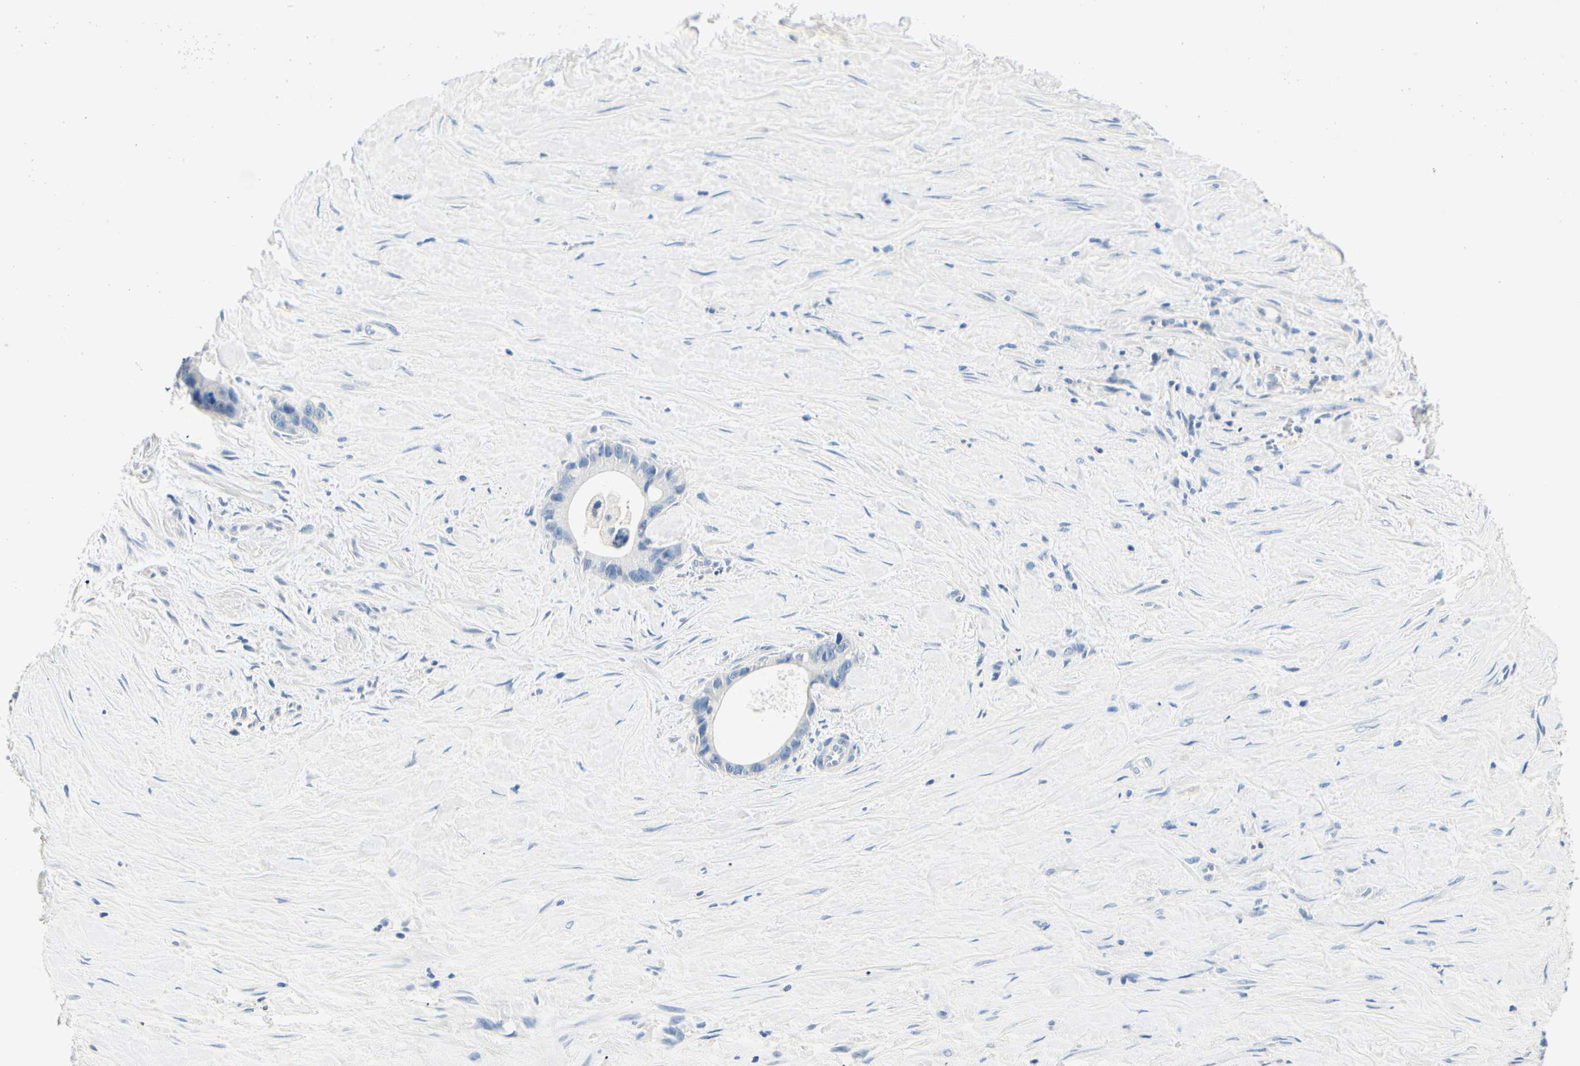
{"staining": {"intensity": "negative", "quantity": "none", "location": "none"}, "tissue": "liver cancer", "cell_type": "Tumor cells", "image_type": "cancer", "snomed": [{"axis": "morphology", "description": "Cholangiocarcinoma"}, {"axis": "topography", "description": "Liver"}], "caption": "Histopathology image shows no protein positivity in tumor cells of cholangiocarcinoma (liver) tissue.", "gene": "TGFBR3", "patient": {"sex": "female", "age": 55}}